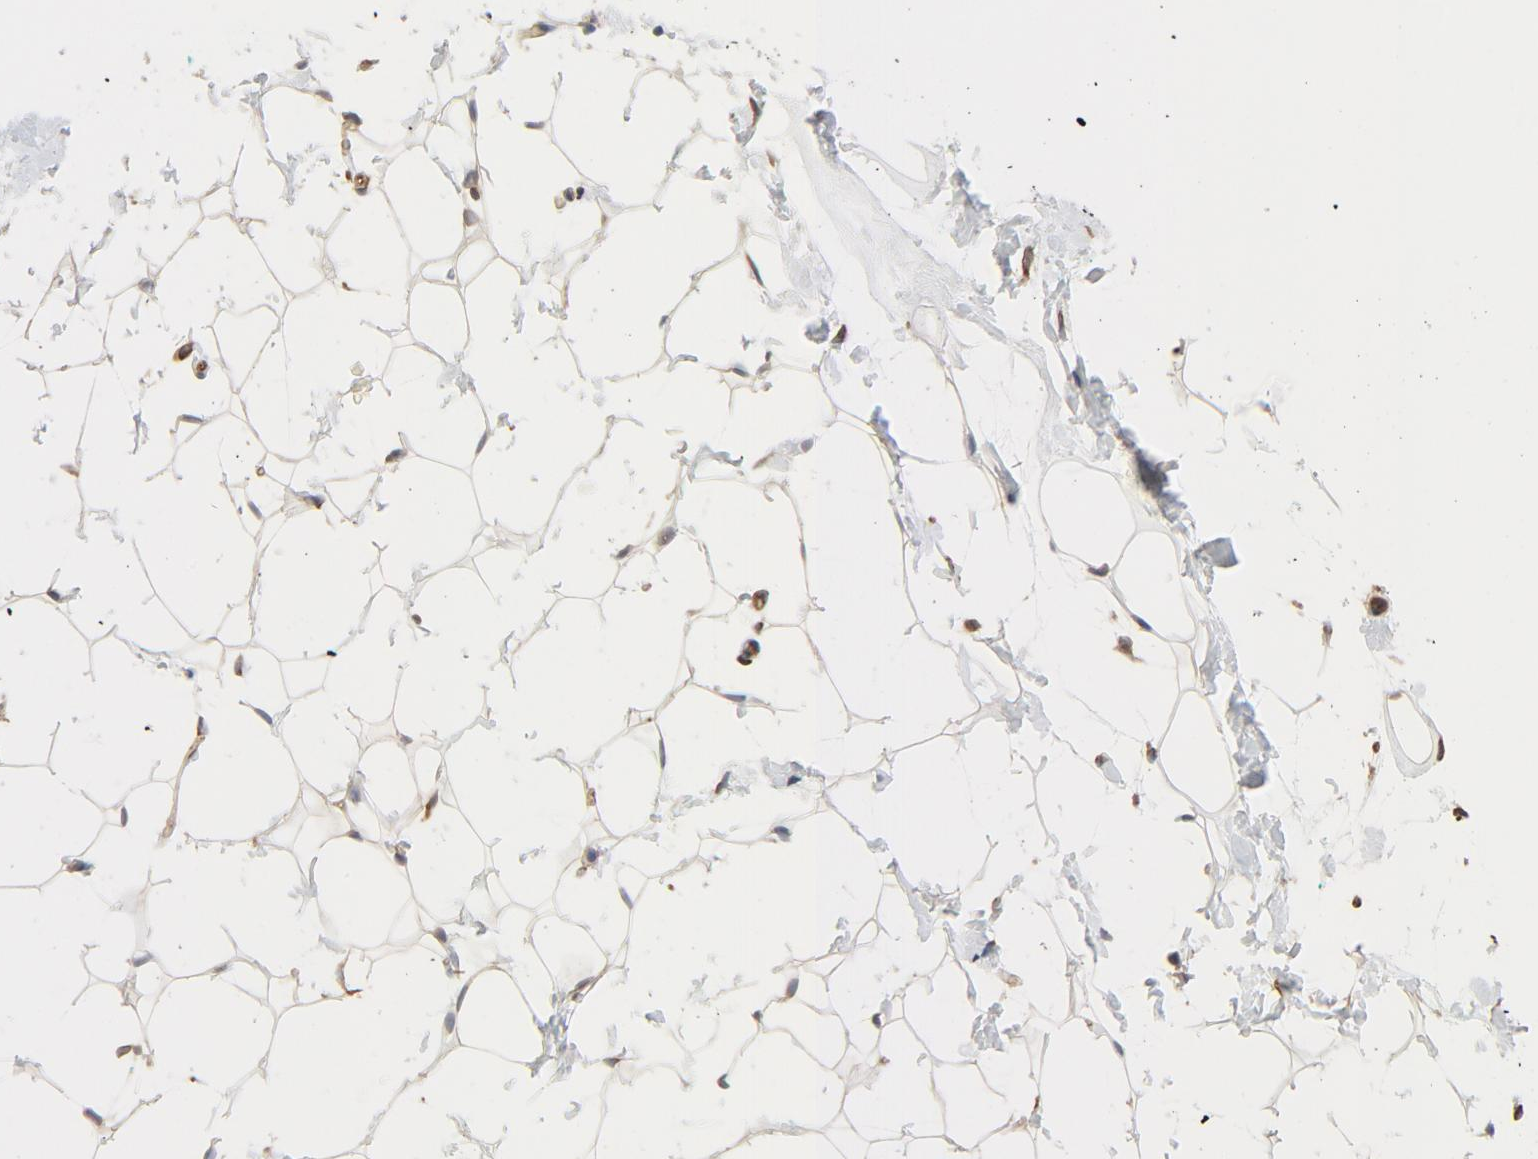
{"staining": {"intensity": "weak", "quantity": ">75%", "location": "cytoplasmic/membranous"}, "tissue": "breast", "cell_type": "Adipocytes", "image_type": "normal", "snomed": [{"axis": "morphology", "description": "Normal tissue, NOS"}, {"axis": "topography", "description": "Breast"}], "caption": "The micrograph shows immunohistochemical staining of benign breast. There is weak cytoplasmic/membranous expression is seen in about >75% of adipocytes. (Brightfield microscopy of DAB IHC at high magnification).", "gene": "TRIOBP", "patient": {"sex": "female", "age": 52}}